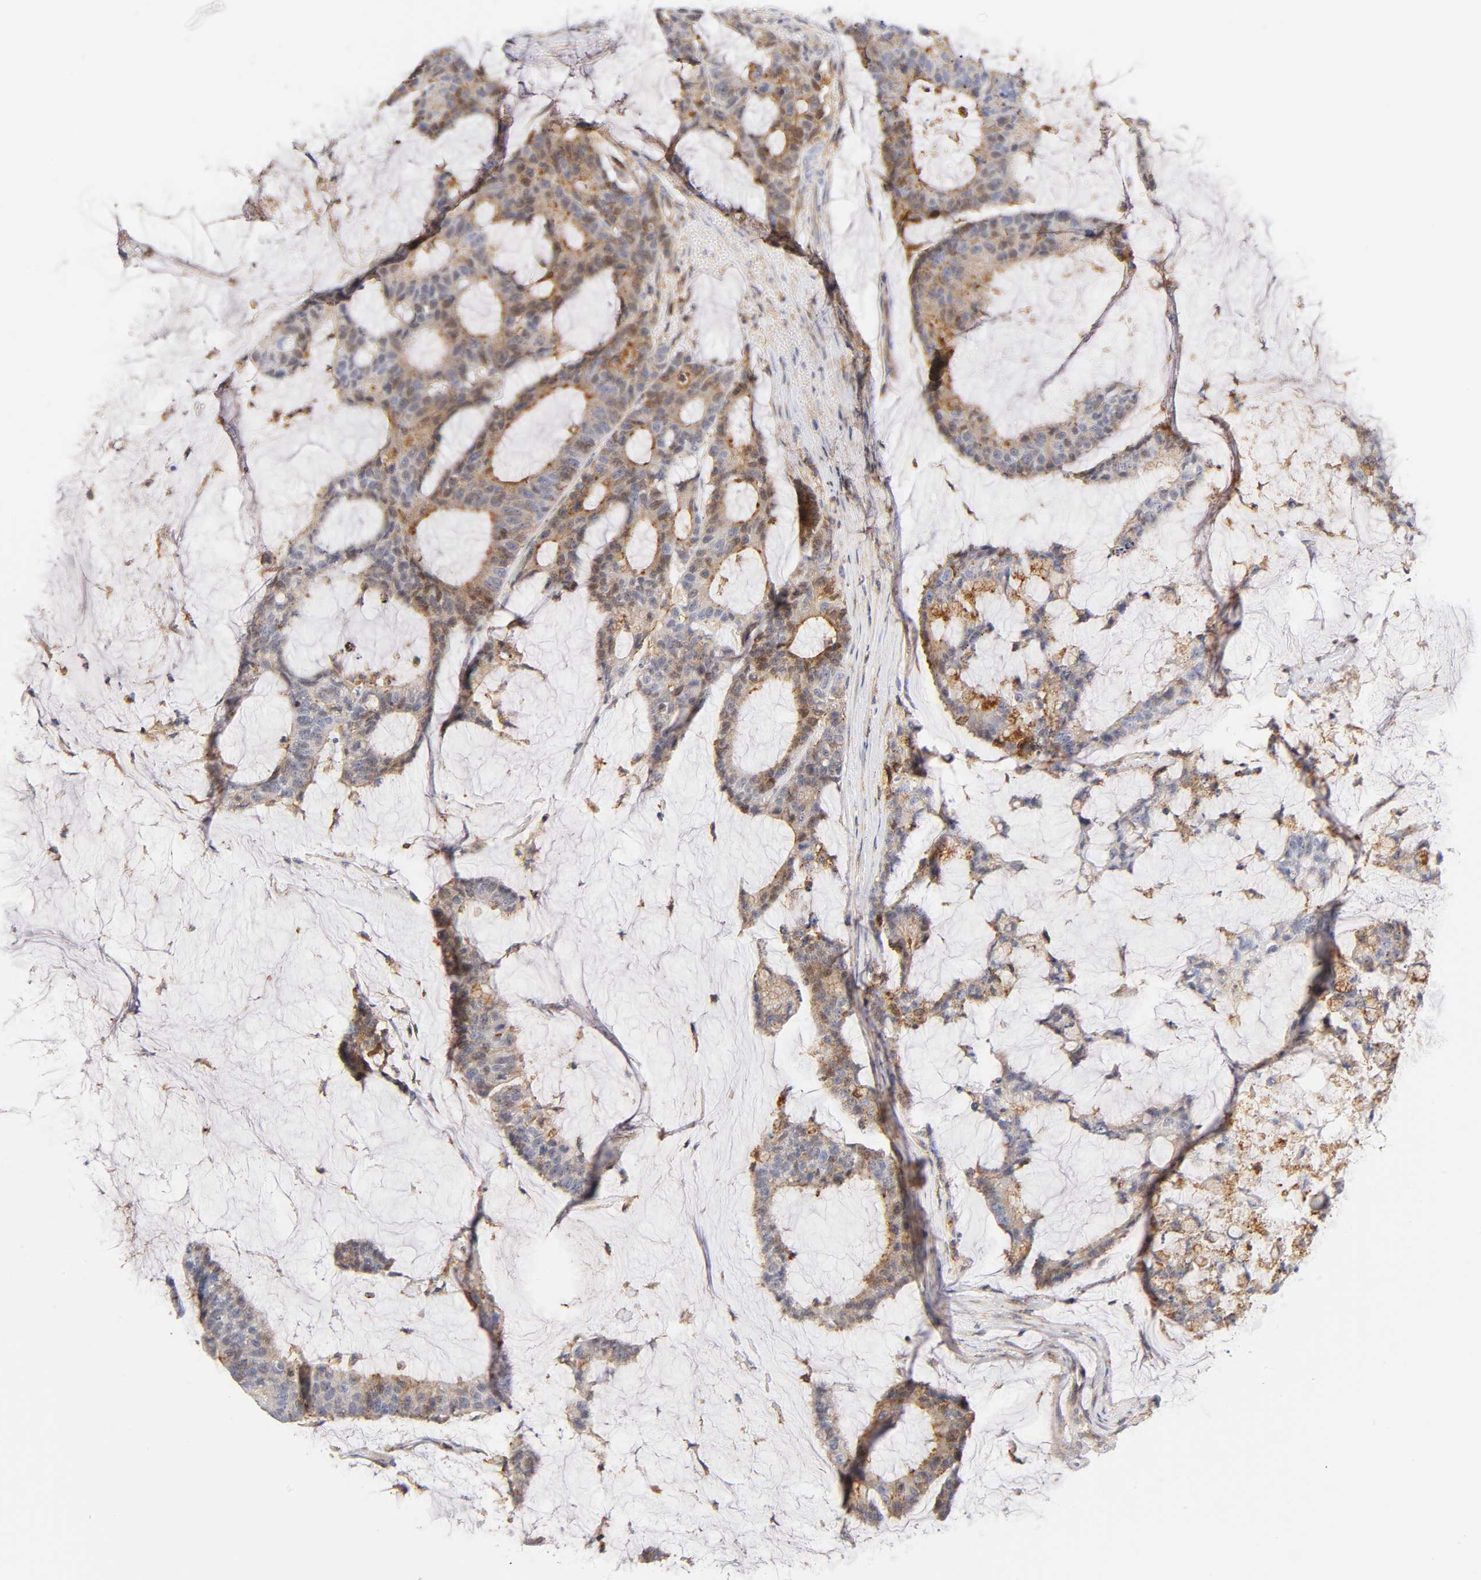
{"staining": {"intensity": "weak", "quantity": "<25%", "location": "cytoplasmic/membranous"}, "tissue": "colorectal cancer", "cell_type": "Tumor cells", "image_type": "cancer", "snomed": [{"axis": "morphology", "description": "Adenocarcinoma, NOS"}, {"axis": "topography", "description": "Colon"}], "caption": "Colorectal adenocarcinoma was stained to show a protein in brown. There is no significant expression in tumor cells.", "gene": "ANXA7", "patient": {"sex": "female", "age": 84}}